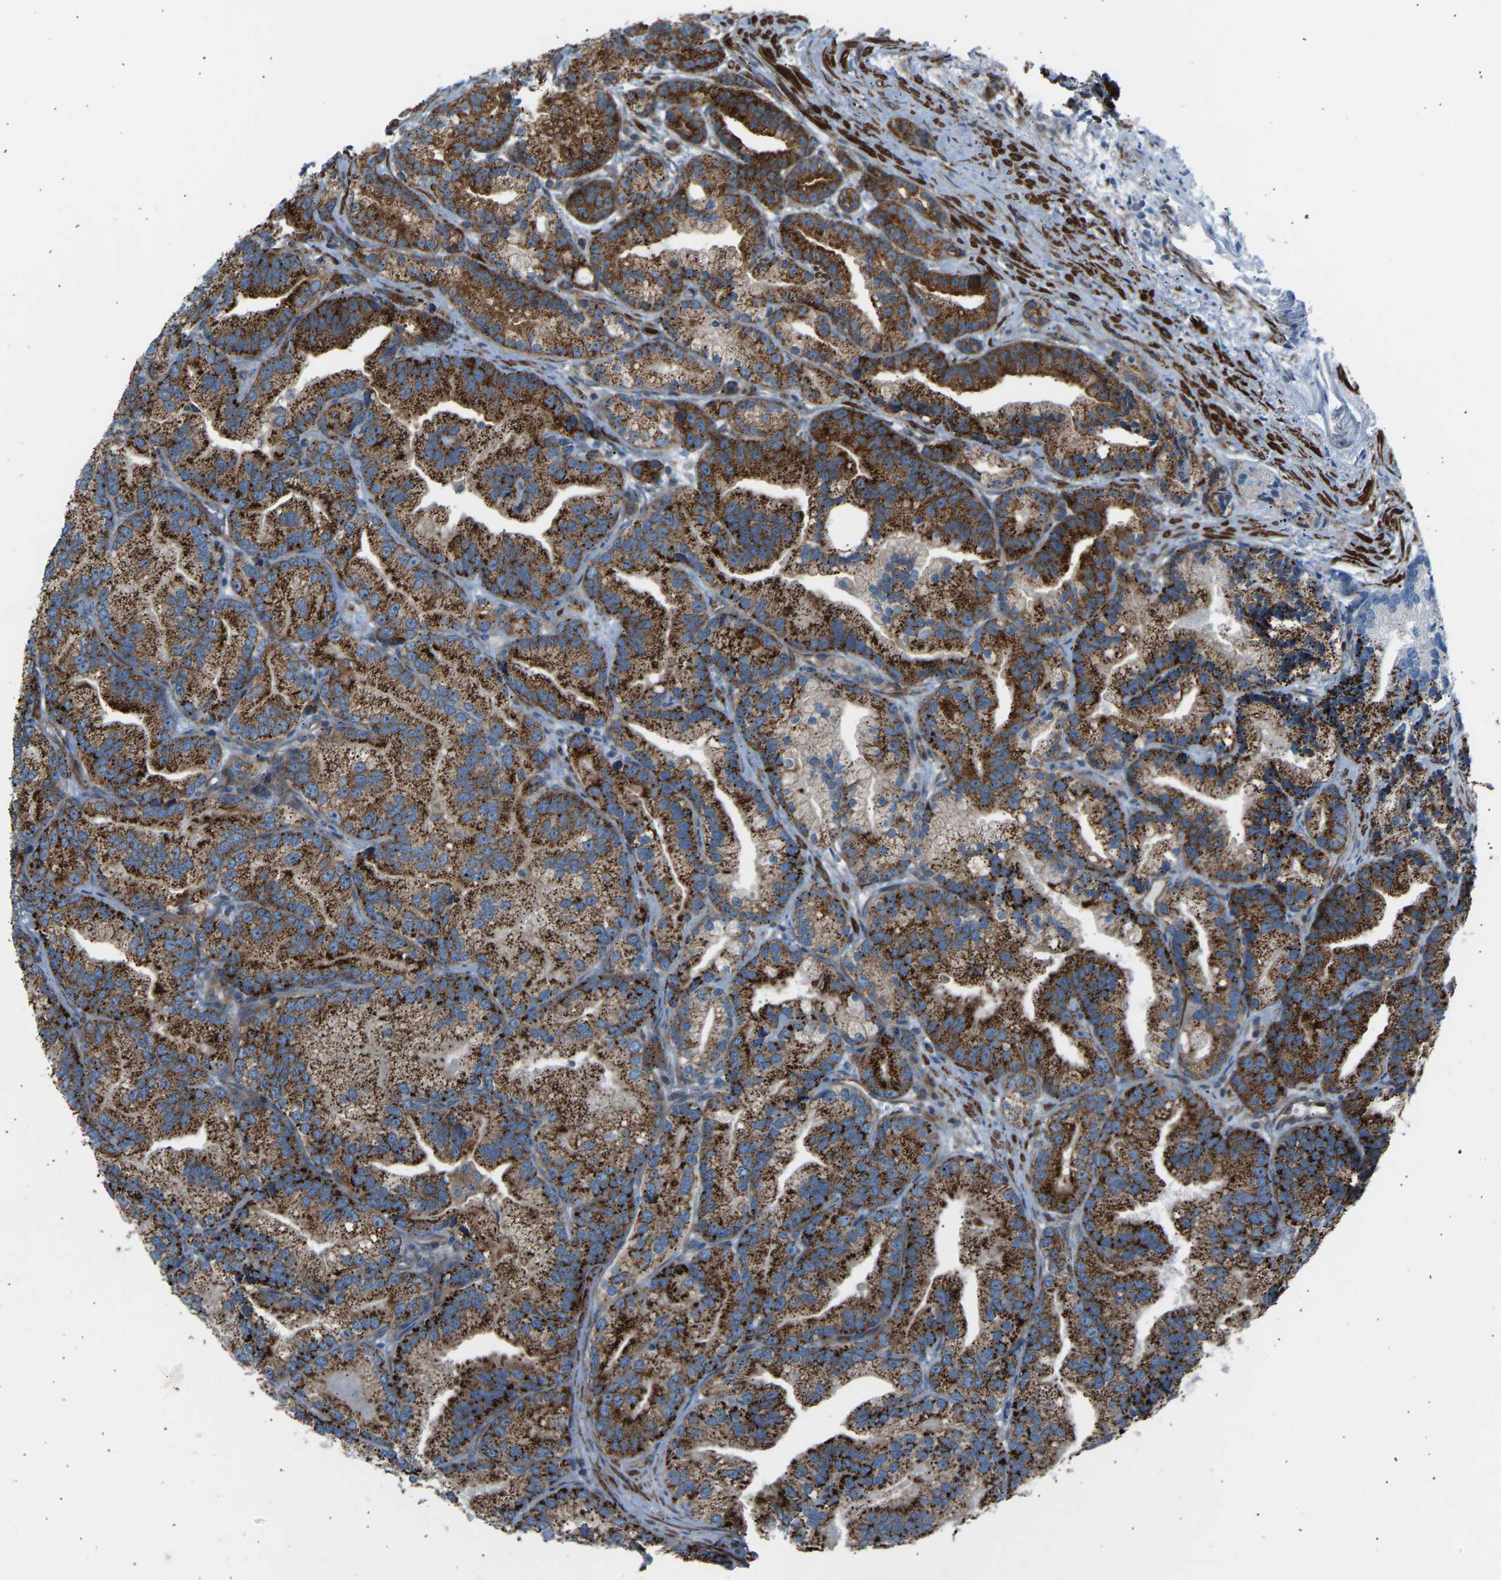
{"staining": {"intensity": "strong", "quantity": ">75%", "location": "cytoplasmic/membranous"}, "tissue": "prostate cancer", "cell_type": "Tumor cells", "image_type": "cancer", "snomed": [{"axis": "morphology", "description": "Adenocarcinoma, Low grade"}, {"axis": "topography", "description": "Prostate"}], "caption": "Immunohistochemistry (IHC) of prostate cancer shows high levels of strong cytoplasmic/membranous staining in about >75% of tumor cells. (Brightfield microscopy of DAB IHC at high magnification).", "gene": "VPS41", "patient": {"sex": "male", "age": 89}}